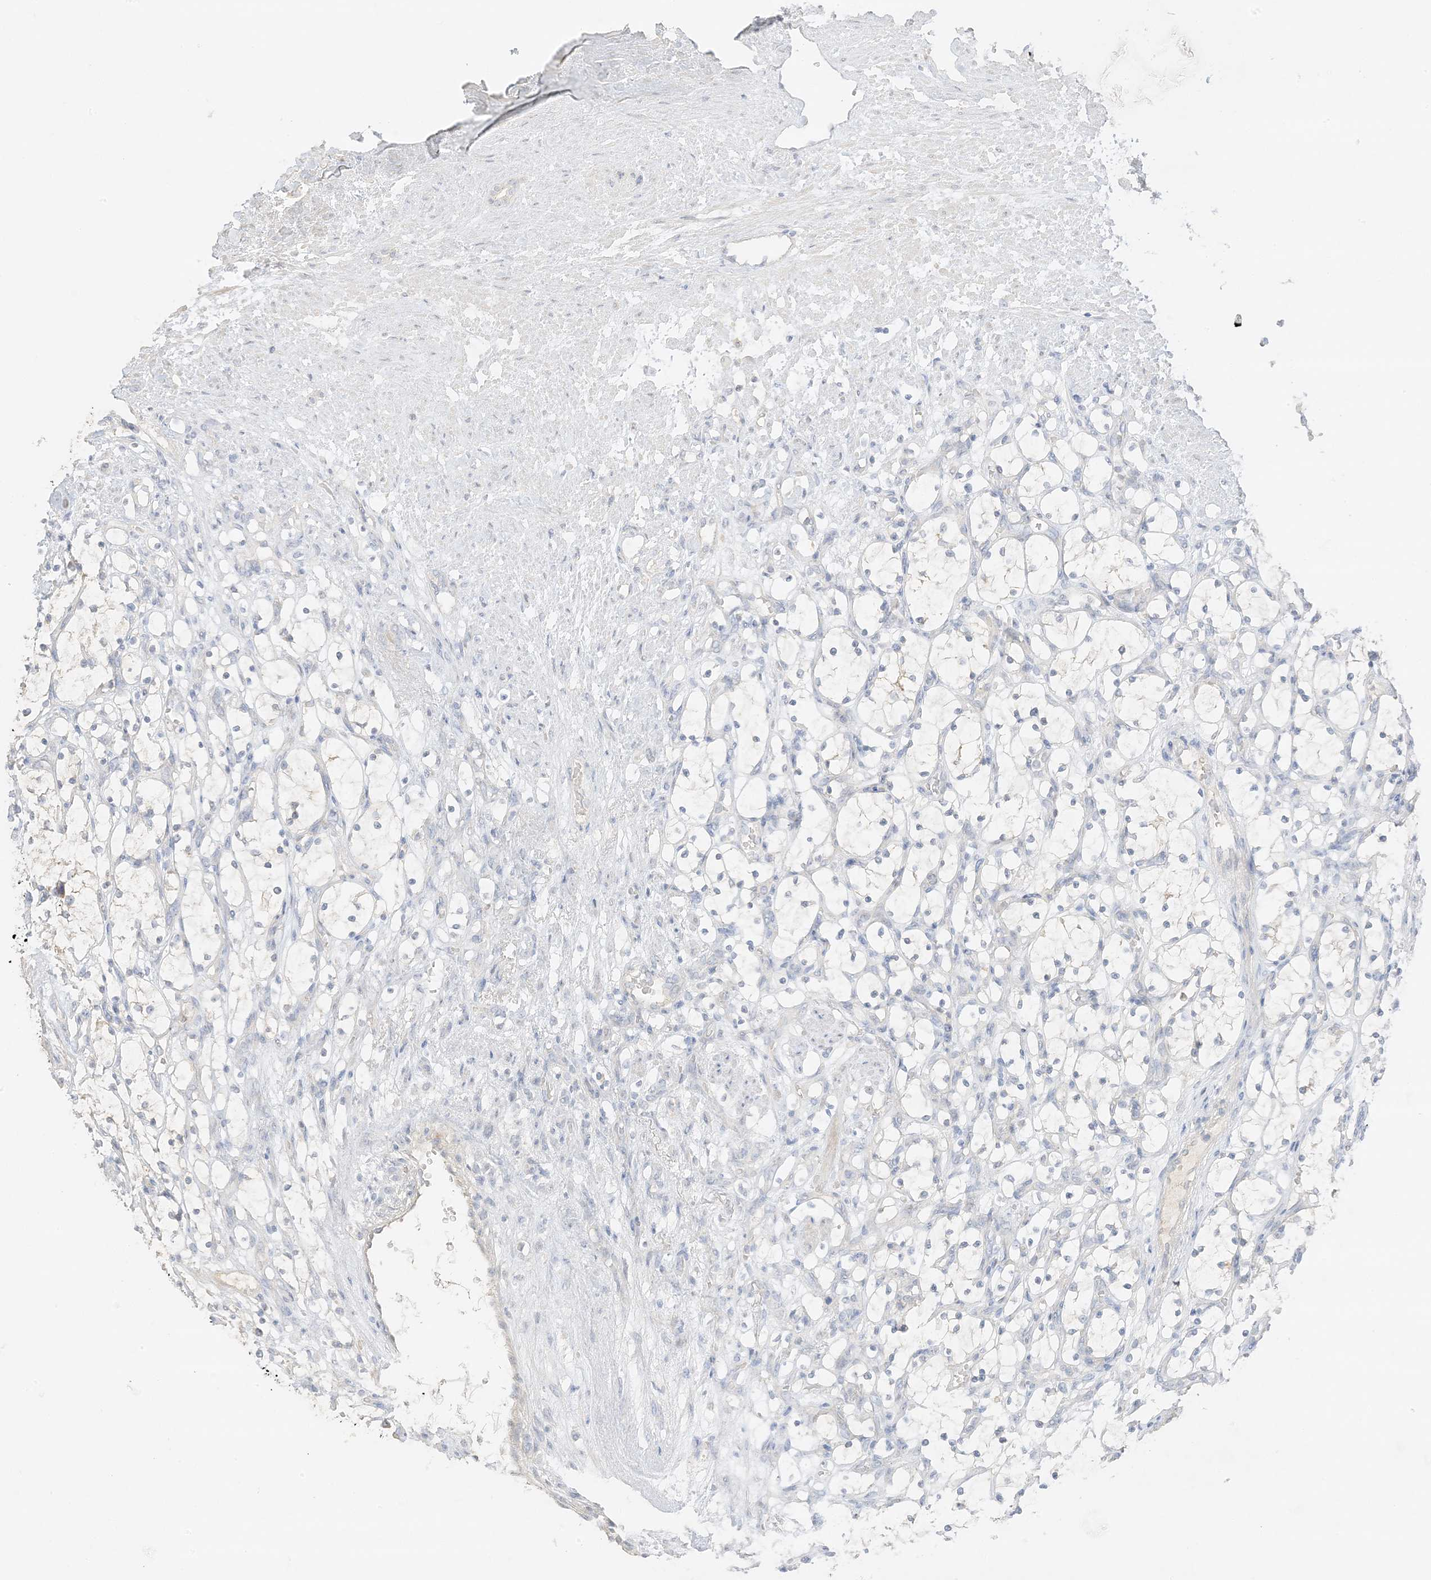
{"staining": {"intensity": "negative", "quantity": "none", "location": "none"}, "tissue": "renal cancer", "cell_type": "Tumor cells", "image_type": "cancer", "snomed": [{"axis": "morphology", "description": "Adenocarcinoma, NOS"}, {"axis": "topography", "description": "Kidney"}], "caption": "Immunohistochemistry (IHC) histopathology image of renal adenocarcinoma stained for a protein (brown), which shows no expression in tumor cells.", "gene": "ZBTB41", "patient": {"sex": "female", "age": 69}}